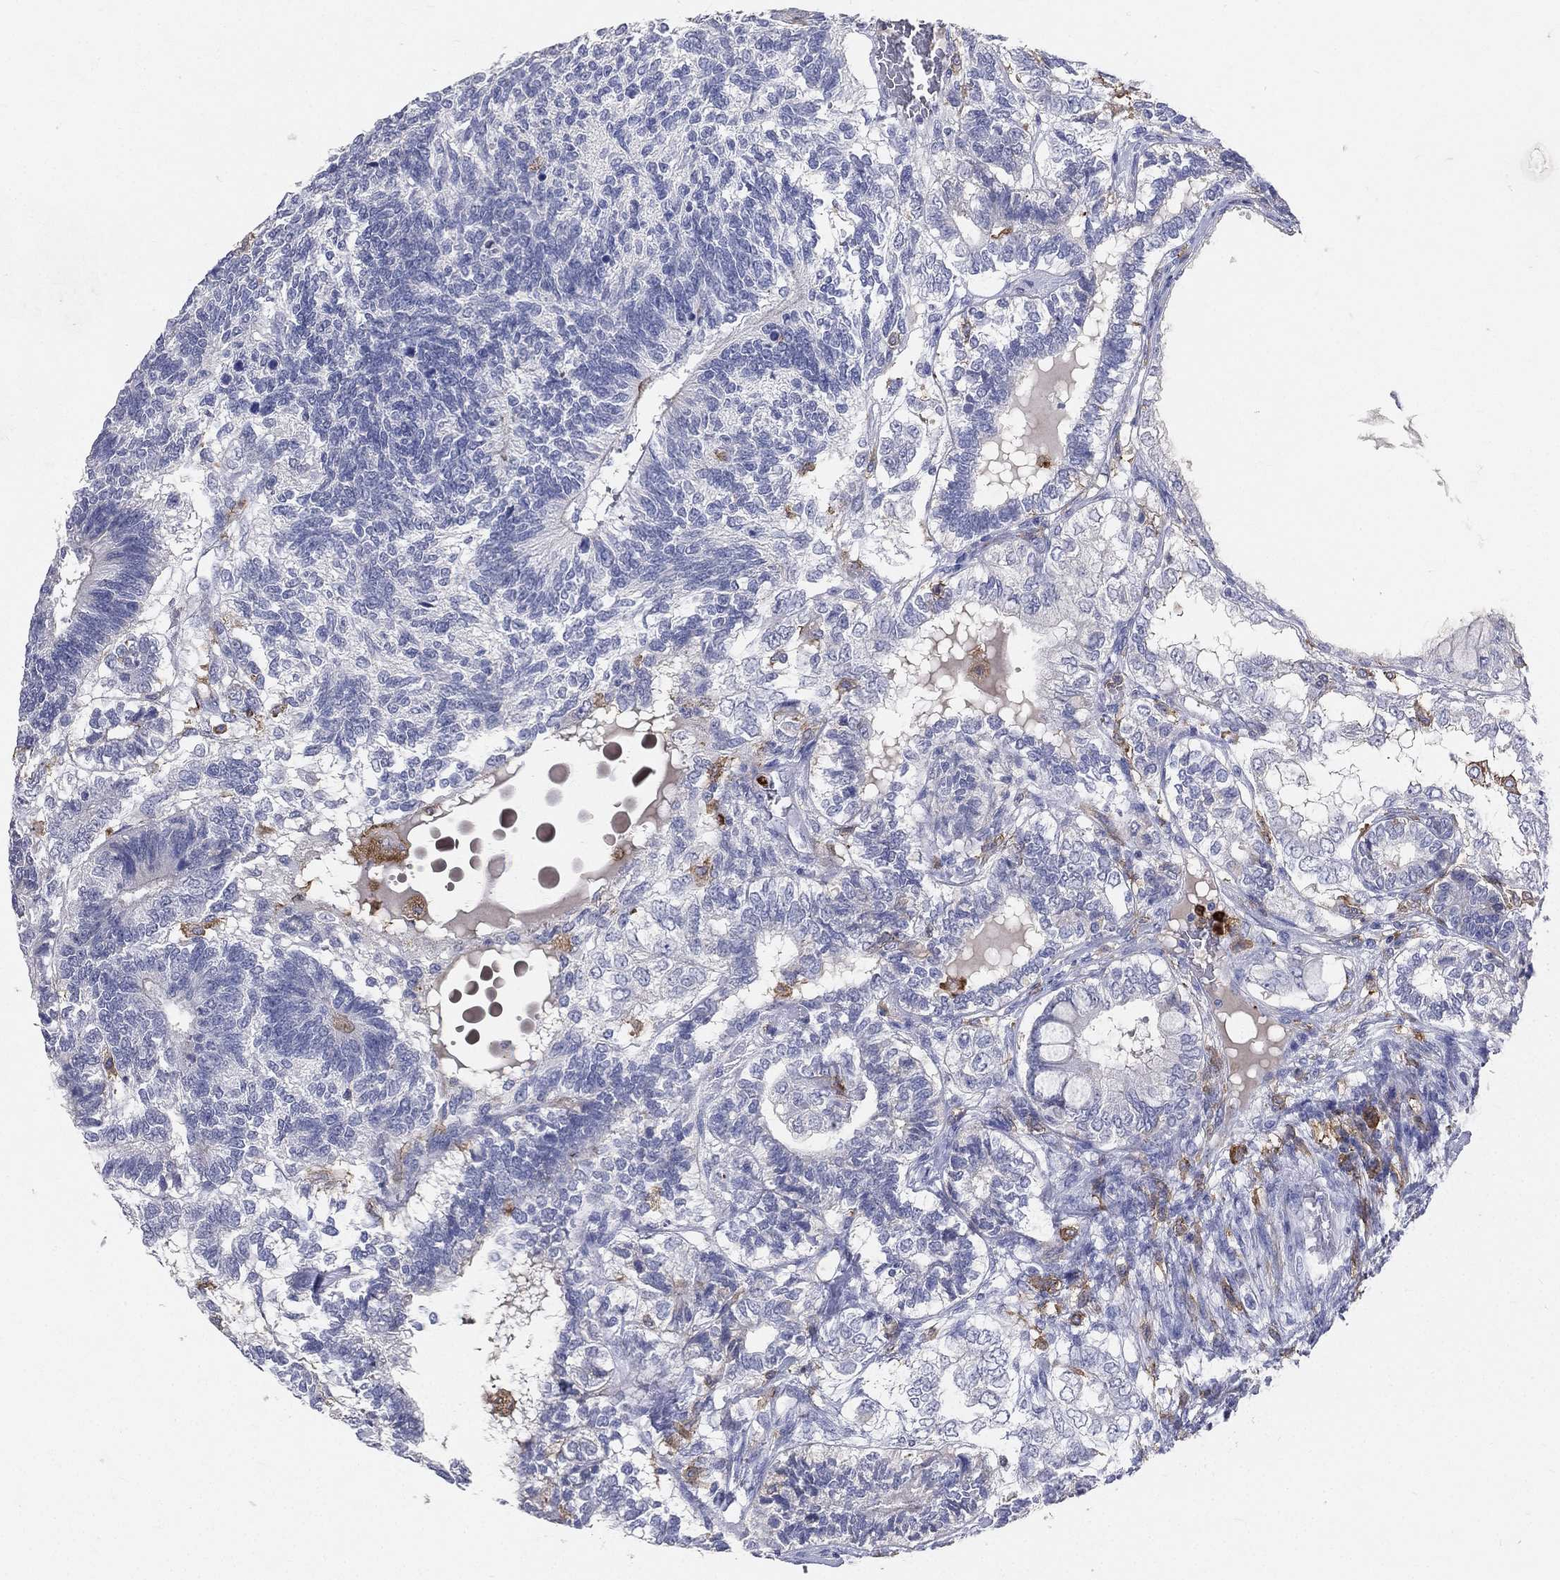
{"staining": {"intensity": "negative", "quantity": "none", "location": "none"}, "tissue": "testis cancer", "cell_type": "Tumor cells", "image_type": "cancer", "snomed": [{"axis": "morphology", "description": "Seminoma, NOS"}, {"axis": "morphology", "description": "Carcinoma, Embryonal, NOS"}, {"axis": "topography", "description": "Testis"}], "caption": "Immunohistochemistry (IHC) micrograph of neoplastic tissue: embryonal carcinoma (testis) stained with DAB (3,3'-diaminobenzidine) exhibits no significant protein expression in tumor cells.", "gene": "CD33", "patient": {"sex": "male", "age": 41}}